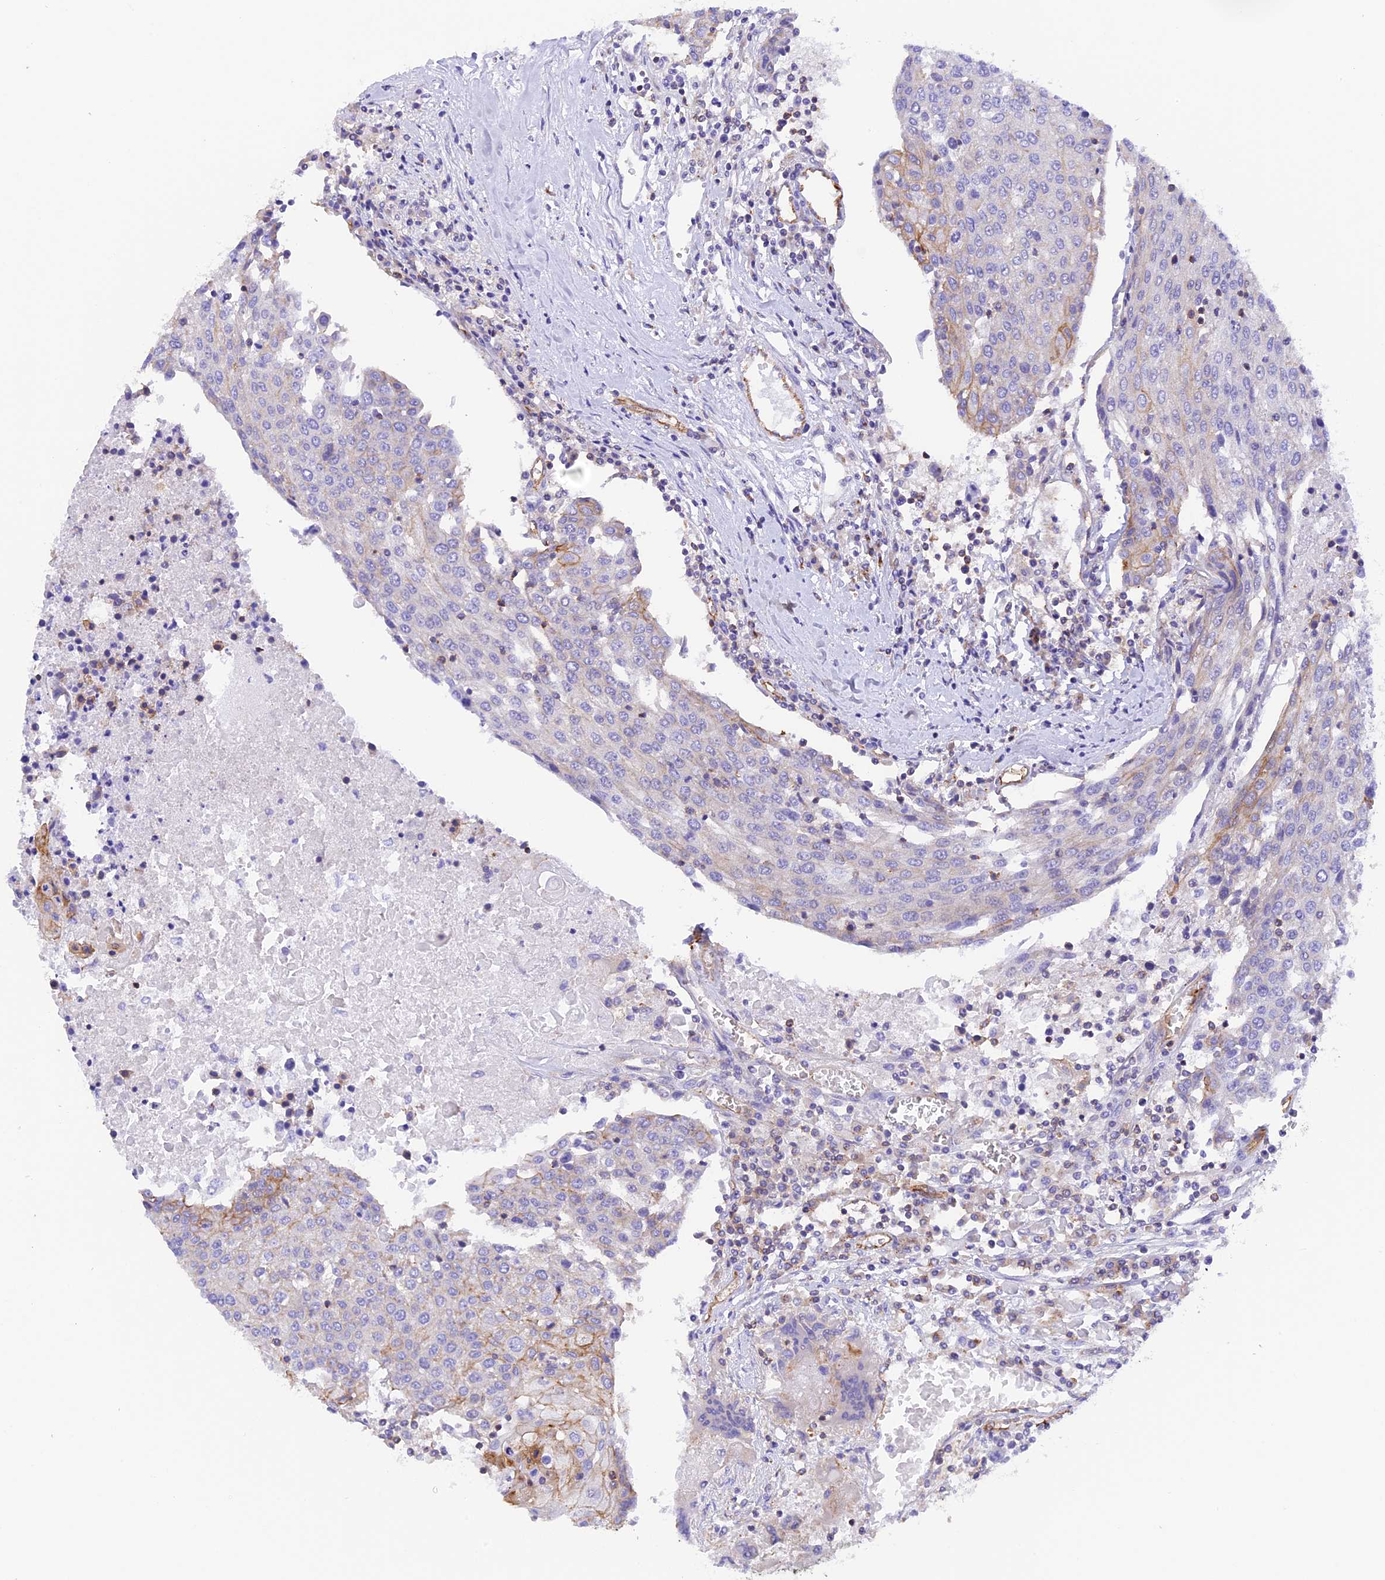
{"staining": {"intensity": "moderate", "quantity": "<25%", "location": "cytoplasmic/membranous"}, "tissue": "urothelial cancer", "cell_type": "Tumor cells", "image_type": "cancer", "snomed": [{"axis": "morphology", "description": "Urothelial carcinoma, High grade"}, {"axis": "topography", "description": "Urinary bladder"}], "caption": "DAB immunohistochemical staining of human high-grade urothelial carcinoma exhibits moderate cytoplasmic/membranous protein positivity in approximately <25% of tumor cells. Nuclei are stained in blue.", "gene": "FAM193A", "patient": {"sex": "female", "age": 85}}